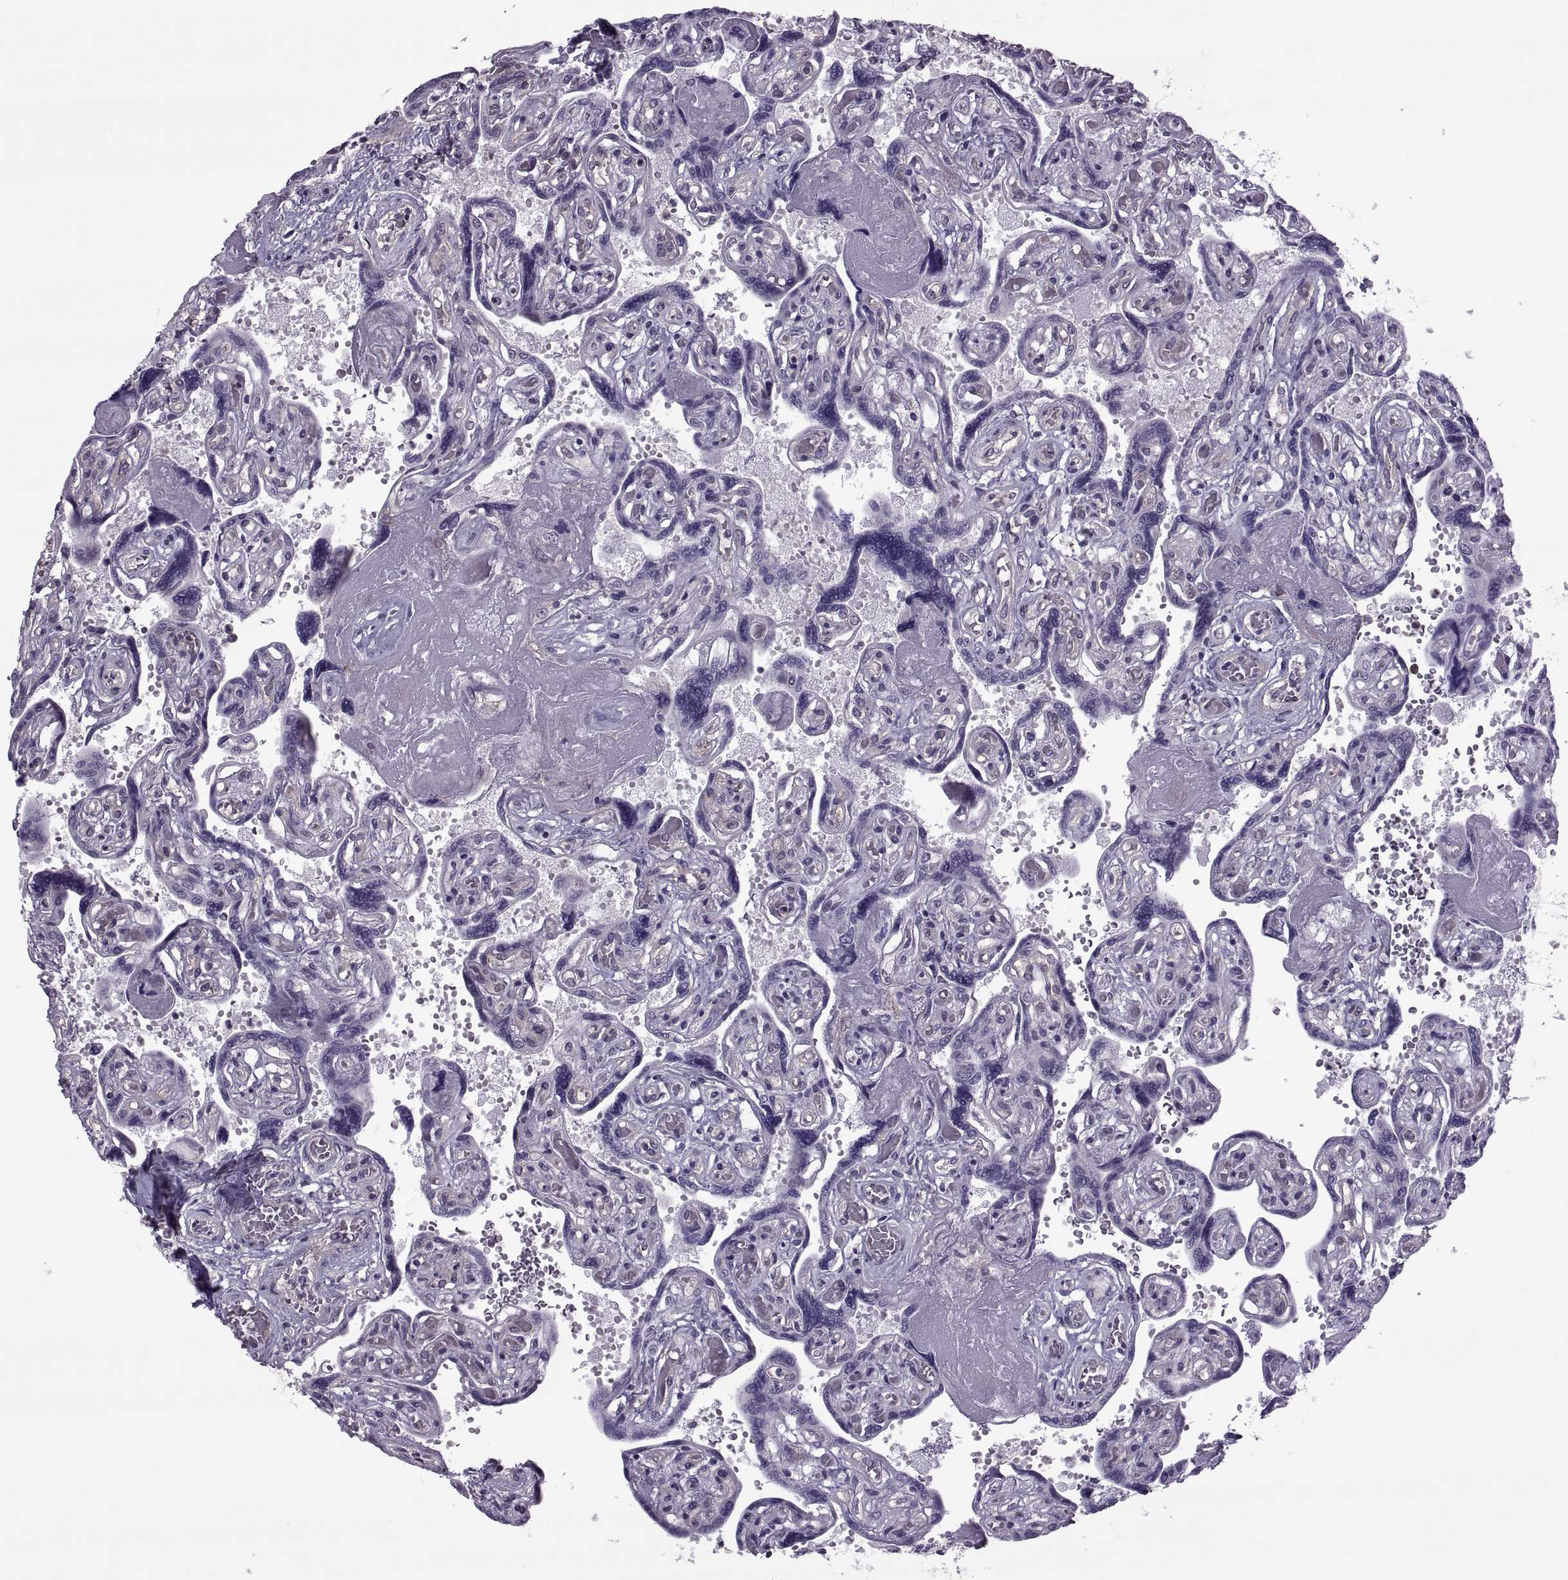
{"staining": {"intensity": "negative", "quantity": "none", "location": "none"}, "tissue": "placenta", "cell_type": "Decidual cells", "image_type": "normal", "snomed": [{"axis": "morphology", "description": "Normal tissue, NOS"}, {"axis": "topography", "description": "Placenta"}], "caption": "Decidual cells show no significant protein positivity in benign placenta. The staining was performed using DAB (3,3'-diaminobenzidine) to visualize the protein expression in brown, while the nuclei were stained in blue with hematoxylin (Magnification: 20x).", "gene": "ODF3", "patient": {"sex": "female", "age": 32}}